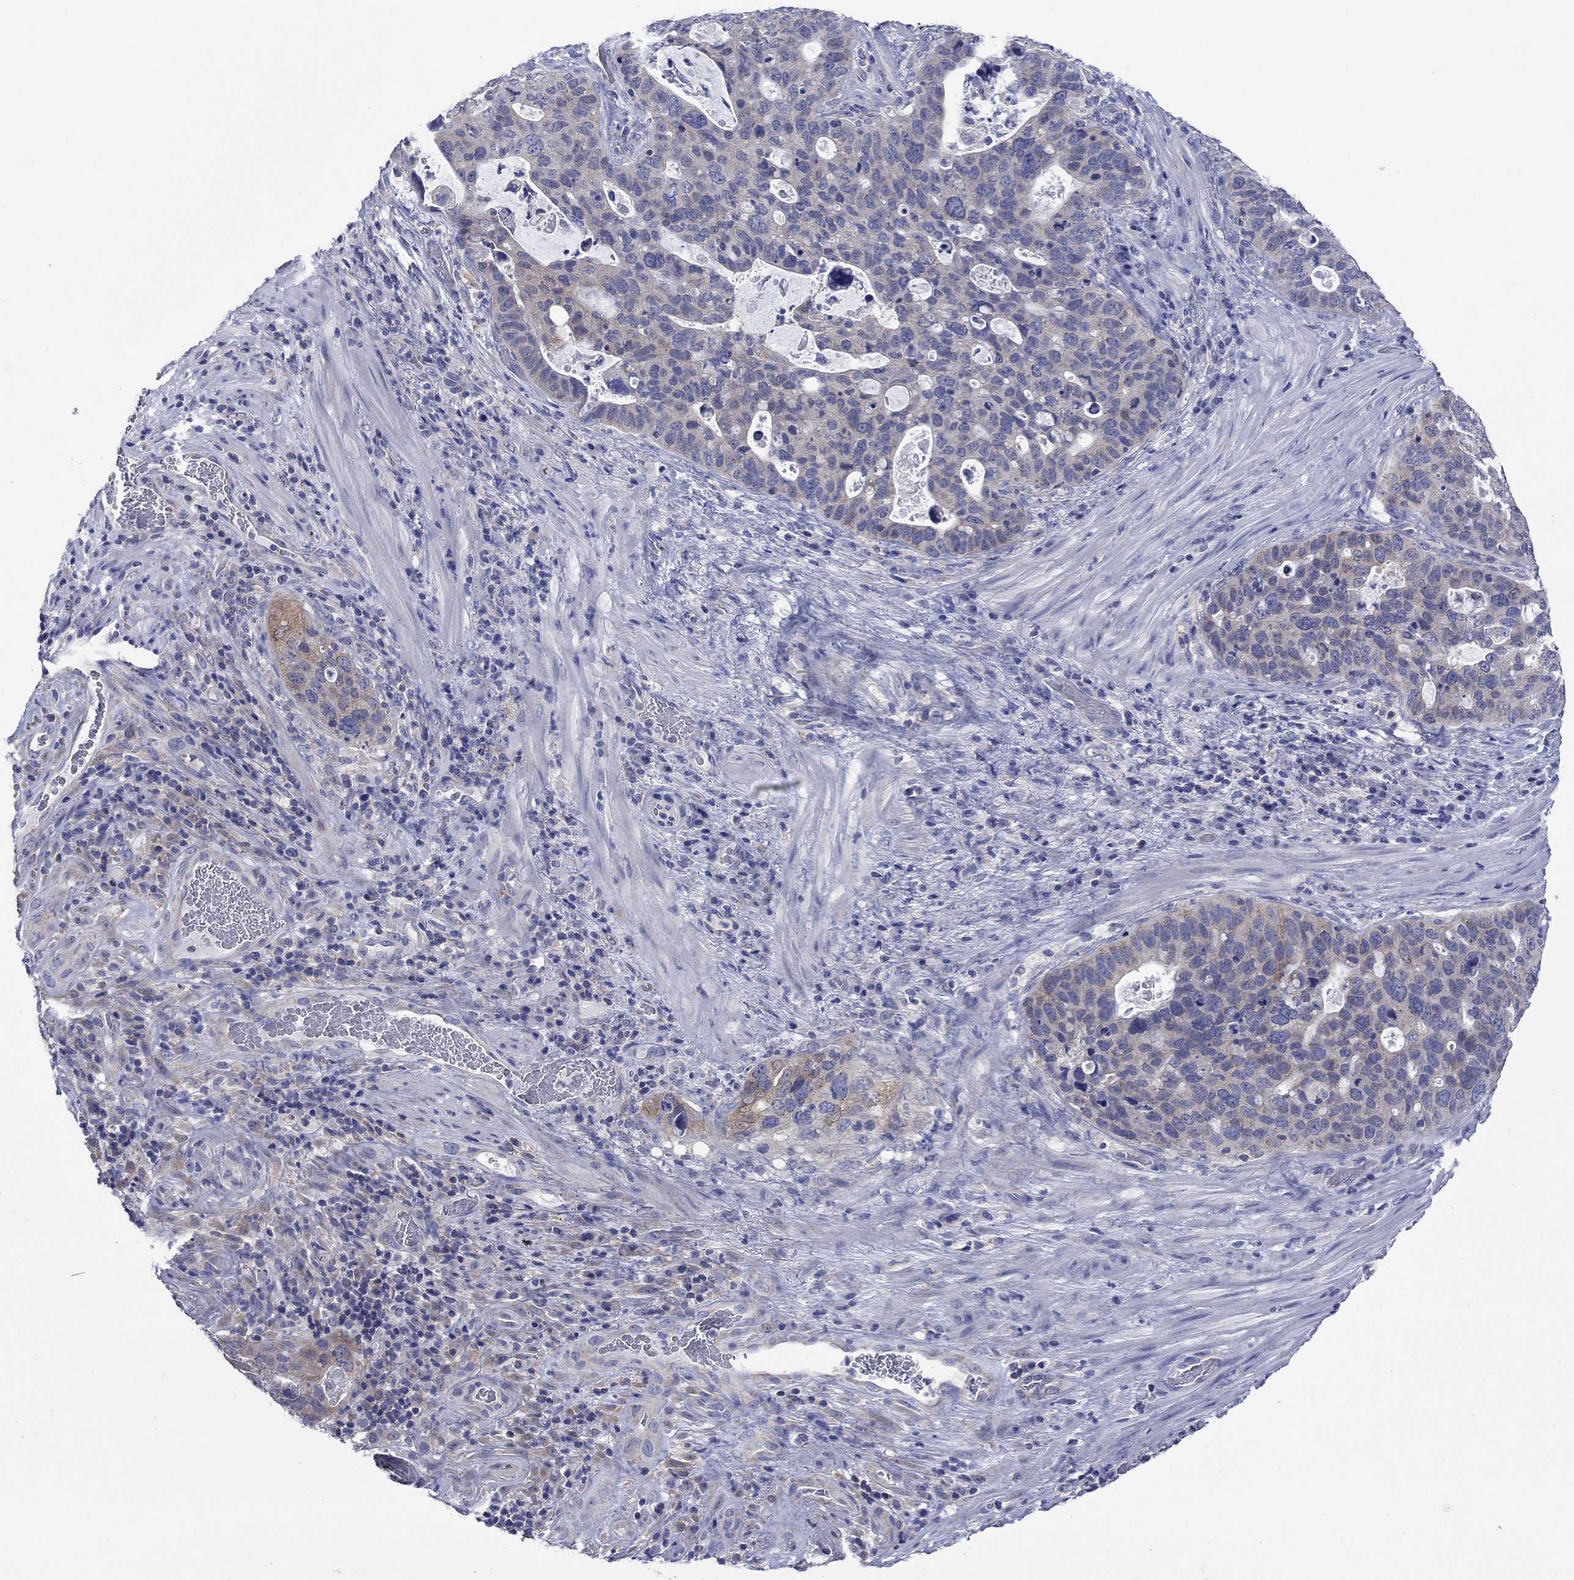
{"staining": {"intensity": "weak", "quantity": "<25%", "location": "cytoplasmic/membranous"}, "tissue": "stomach cancer", "cell_type": "Tumor cells", "image_type": "cancer", "snomed": [{"axis": "morphology", "description": "Adenocarcinoma, NOS"}, {"axis": "topography", "description": "Stomach"}], "caption": "An image of human stomach adenocarcinoma is negative for staining in tumor cells. (DAB immunohistochemistry, high magnification).", "gene": "SULT2B1", "patient": {"sex": "male", "age": 54}}